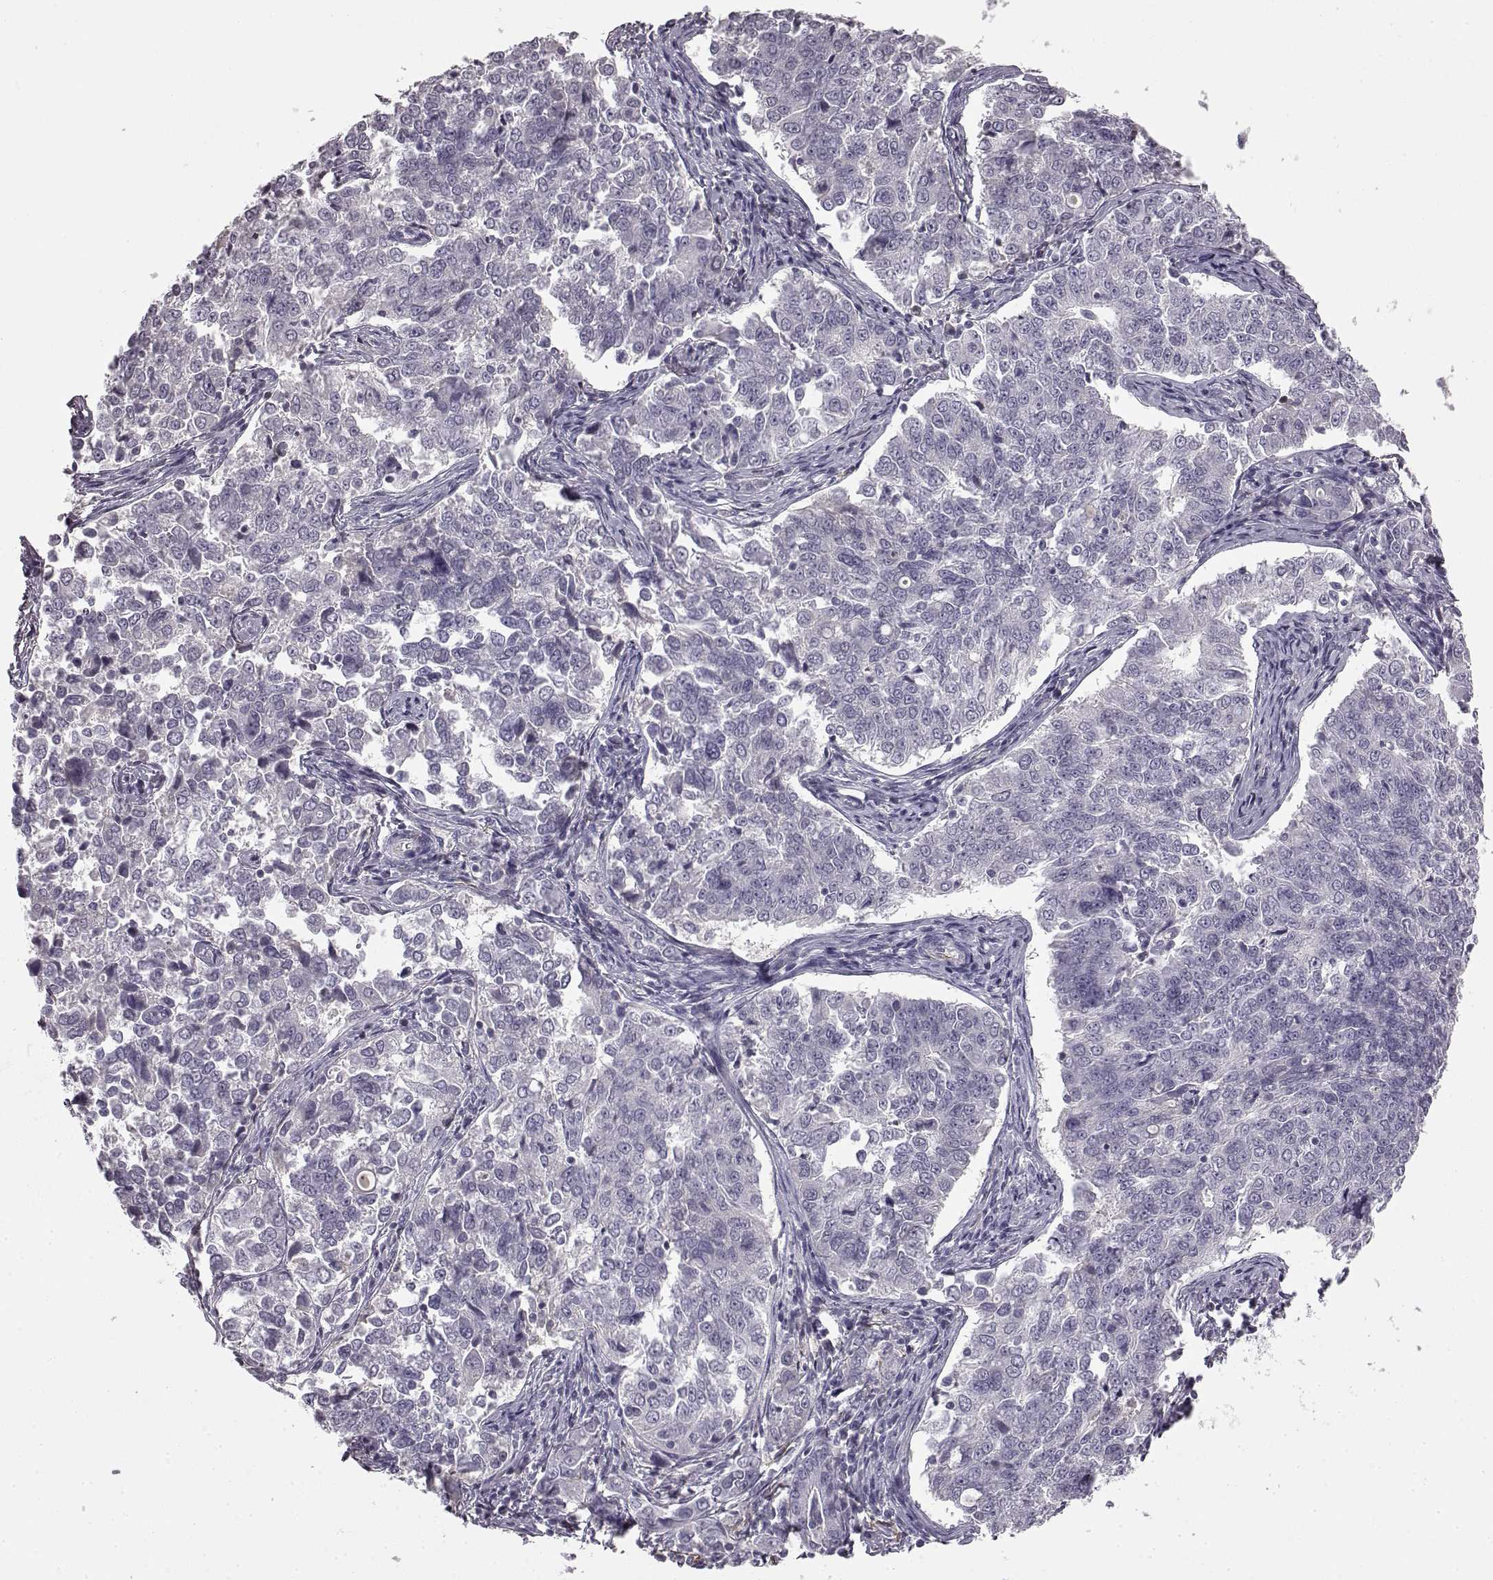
{"staining": {"intensity": "negative", "quantity": "none", "location": "none"}, "tissue": "endometrial cancer", "cell_type": "Tumor cells", "image_type": "cancer", "snomed": [{"axis": "morphology", "description": "Adenocarcinoma, NOS"}, {"axis": "topography", "description": "Endometrium"}], "caption": "Adenocarcinoma (endometrial) was stained to show a protein in brown. There is no significant positivity in tumor cells.", "gene": "KRT85", "patient": {"sex": "female", "age": 43}}